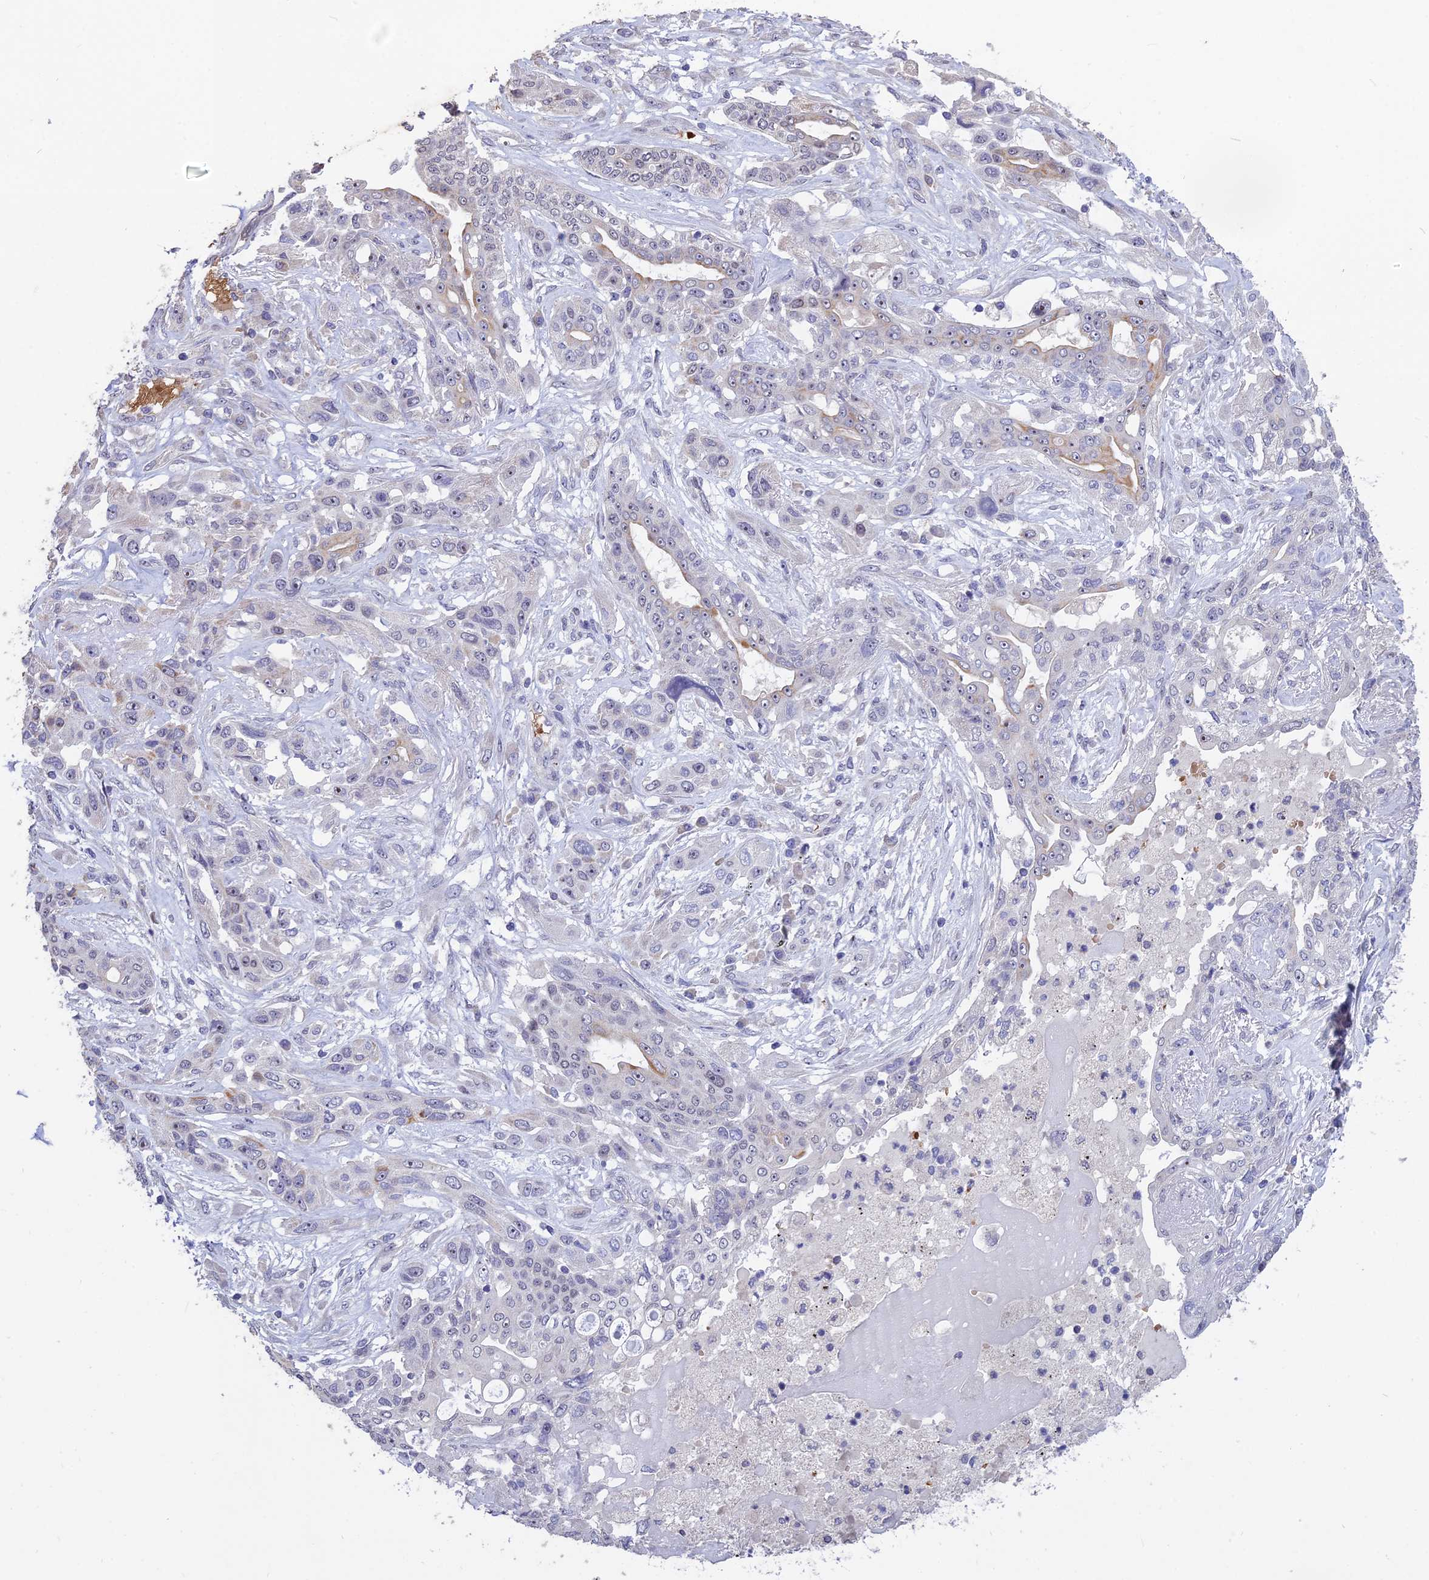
{"staining": {"intensity": "weak", "quantity": "<25%", "location": "nuclear"}, "tissue": "lung cancer", "cell_type": "Tumor cells", "image_type": "cancer", "snomed": [{"axis": "morphology", "description": "Squamous cell carcinoma, NOS"}, {"axis": "topography", "description": "Lung"}], "caption": "Immunohistochemistry of human lung cancer demonstrates no expression in tumor cells. Brightfield microscopy of immunohistochemistry stained with DAB (3,3'-diaminobenzidine) (brown) and hematoxylin (blue), captured at high magnification.", "gene": "KNOP1", "patient": {"sex": "female", "age": 70}}